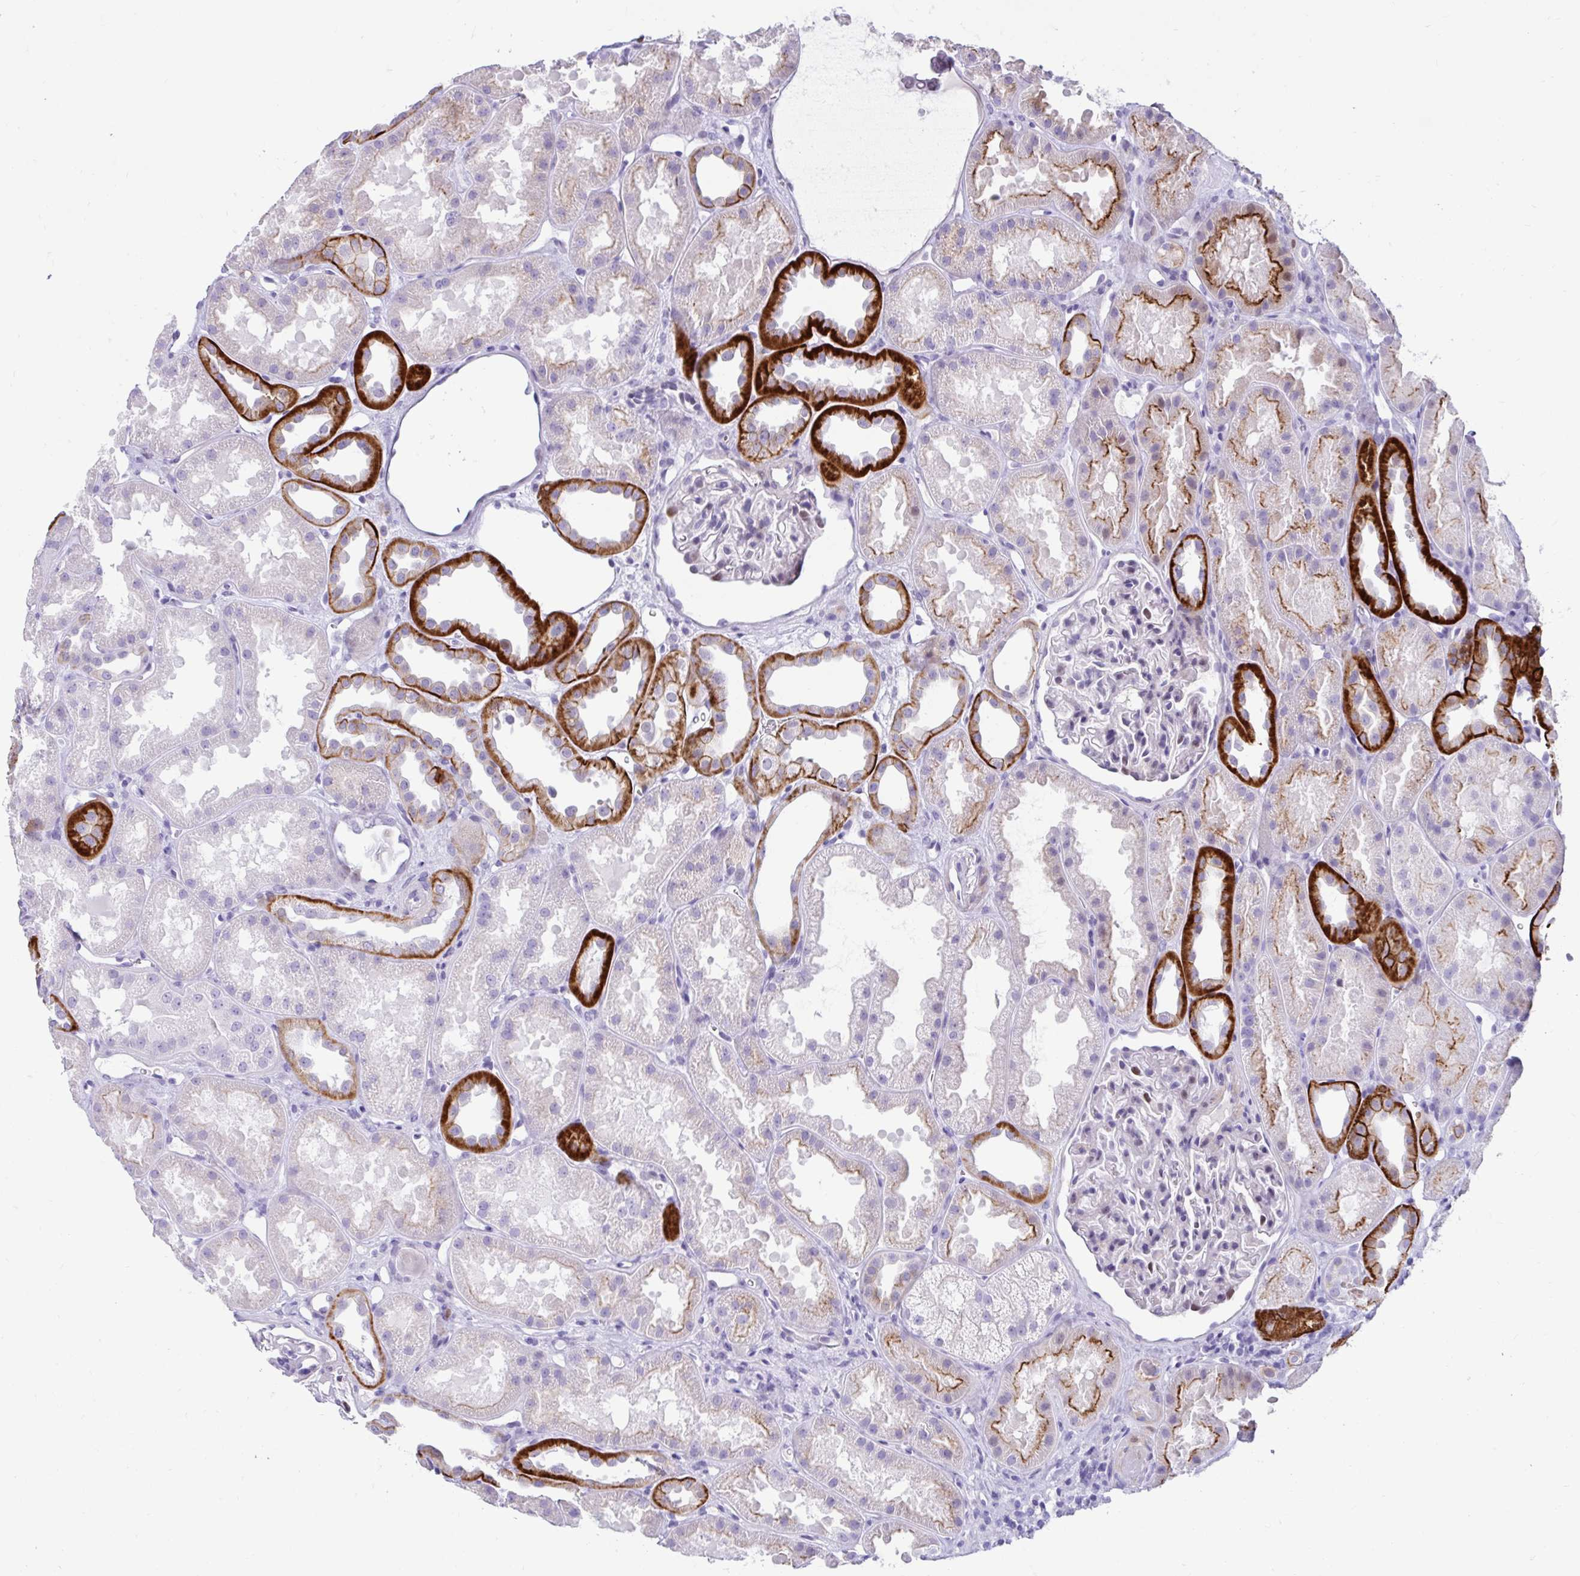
{"staining": {"intensity": "negative", "quantity": "none", "location": "none"}, "tissue": "kidney", "cell_type": "Cells in glomeruli", "image_type": "normal", "snomed": [{"axis": "morphology", "description": "Normal tissue, NOS"}, {"axis": "topography", "description": "Kidney"}], "caption": "Cells in glomeruli show no significant protein expression in benign kidney.", "gene": "NHLH2", "patient": {"sex": "male", "age": 61}}